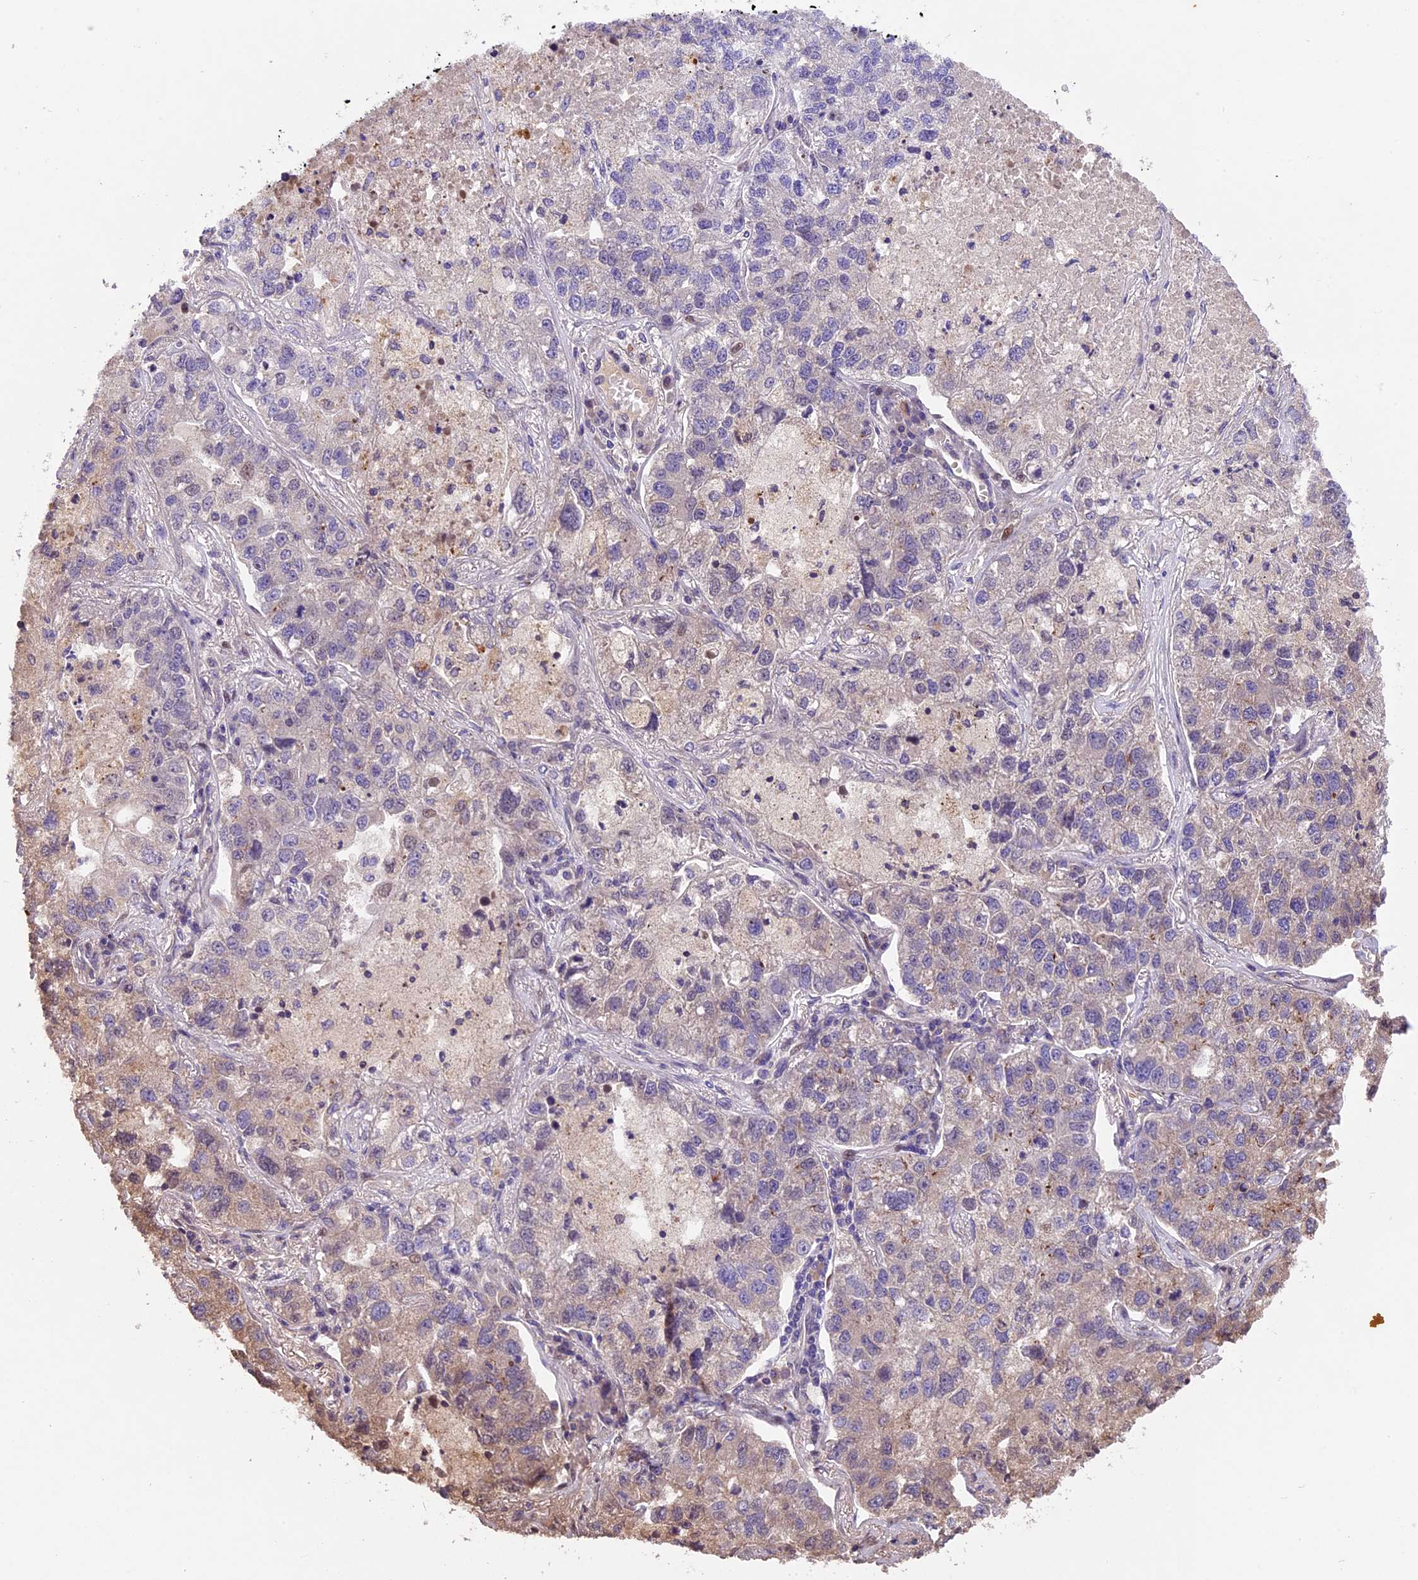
{"staining": {"intensity": "weak", "quantity": "<25%", "location": "cytoplasmic/membranous"}, "tissue": "lung cancer", "cell_type": "Tumor cells", "image_type": "cancer", "snomed": [{"axis": "morphology", "description": "Adenocarcinoma, NOS"}, {"axis": "topography", "description": "Lung"}], "caption": "An IHC histopathology image of adenocarcinoma (lung) is shown. There is no staining in tumor cells of adenocarcinoma (lung).", "gene": "CCSER1", "patient": {"sex": "male", "age": 49}}